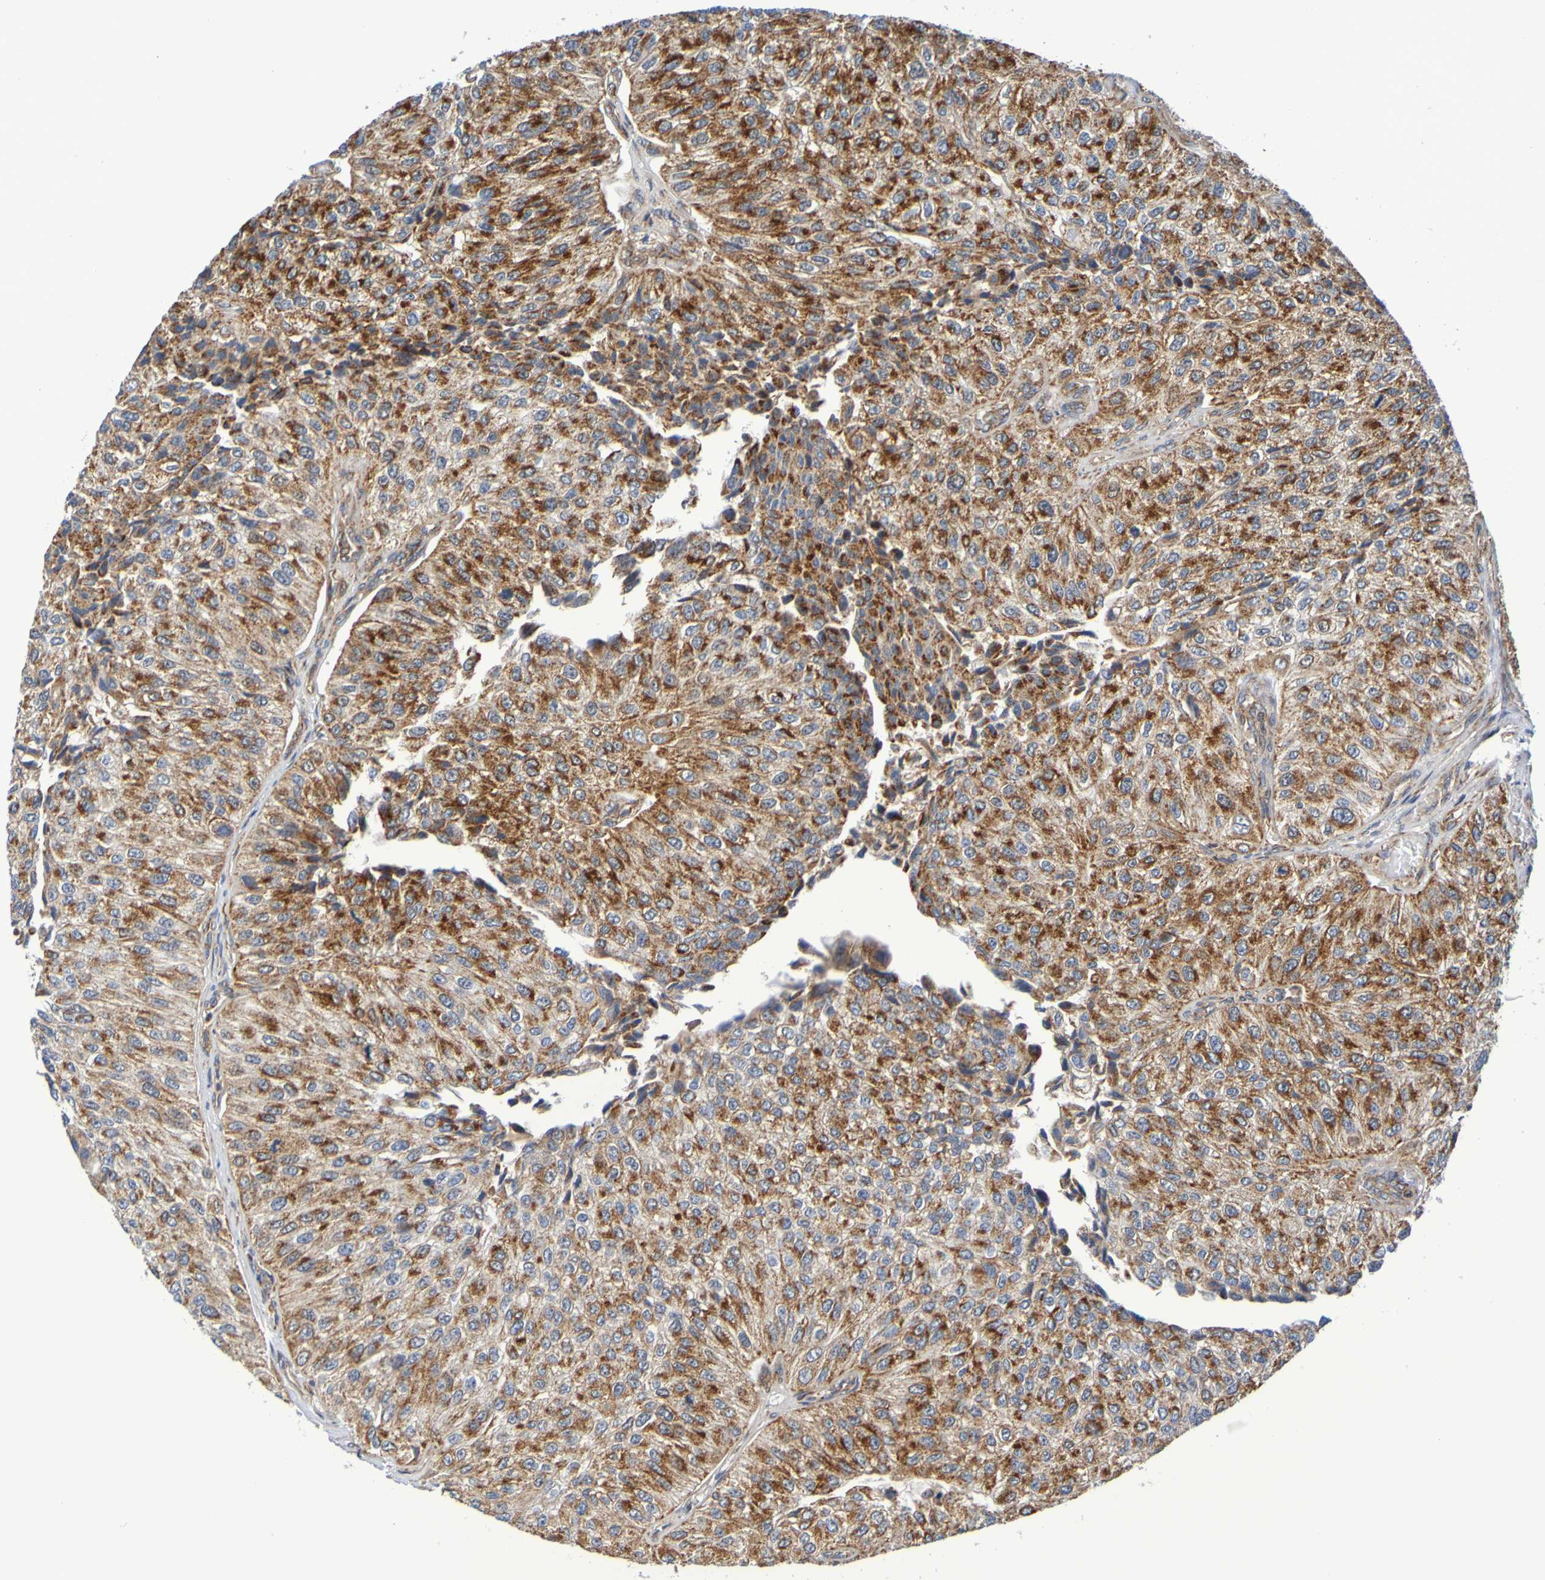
{"staining": {"intensity": "strong", "quantity": ">75%", "location": "cytoplasmic/membranous"}, "tissue": "urothelial cancer", "cell_type": "Tumor cells", "image_type": "cancer", "snomed": [{"axis": "morphology", "description": "Urothelial carcinoma, High grade"}, {"axis": "topography", "description": "Kidney"}, {"axis": "topography", "description": "Urinary bladder"}], "caption": "Protein expression analysis of human urothelial cancer reveals strong cytoplasmic/membranous positivity in approximately >75% of tumor cells. Immunohistochemistry (ihc) stains the protein in brown and the nuclei are stained blue.", "gene": "CCDC51", "patient": {"sex": "male", "age": 77}}